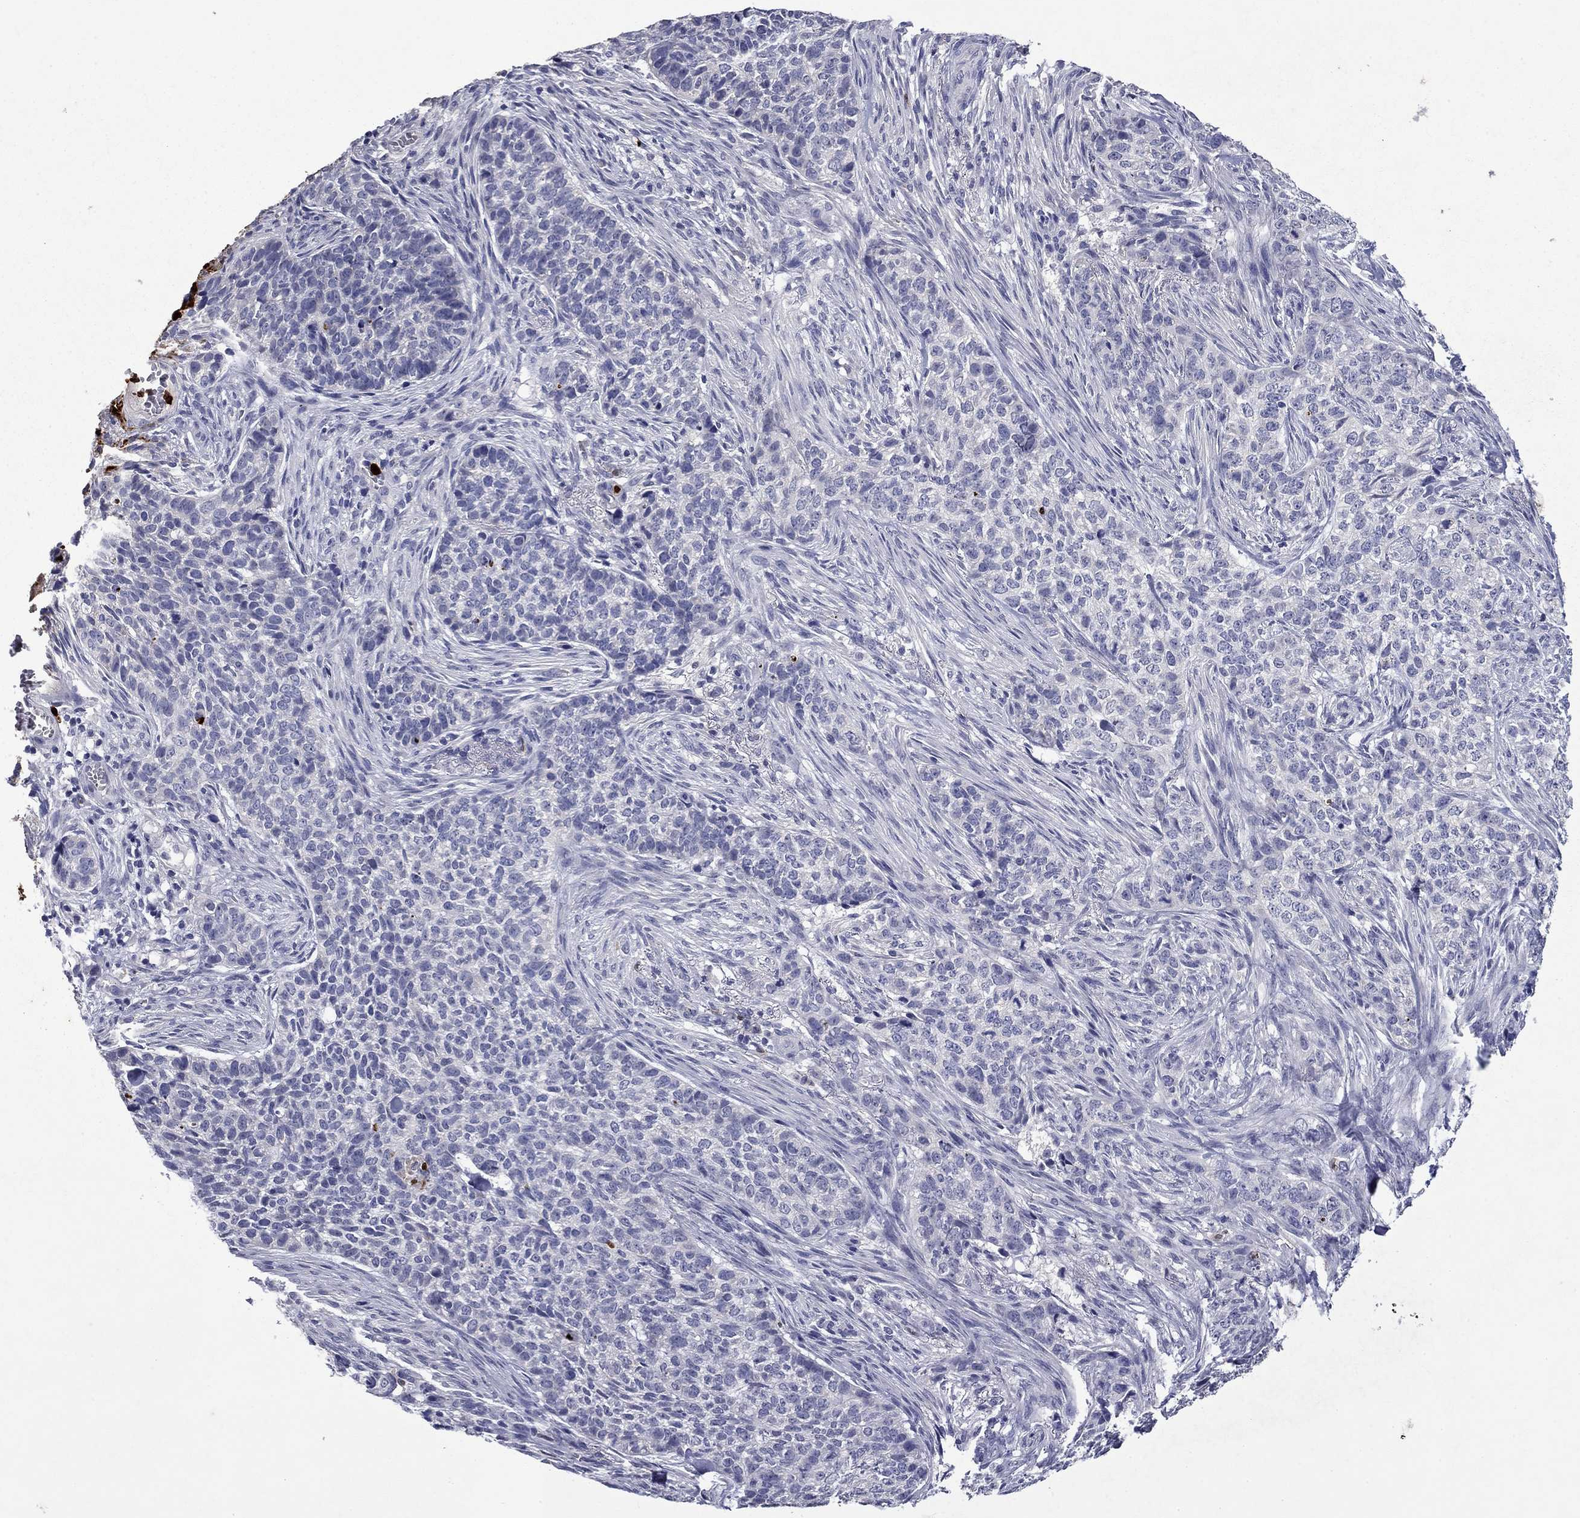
{"staining": {"intensity": "strong", "quantity": "<25%", "location": "cytoplasmic/membranous,nuclear"}, "tissue": "skin cancer", "cell_type": "Tumor cells", "image_type": "cancer", "snomed": [{"axis": "morphology", "description": "Basal cell carcinoma"}, {"axis": "topography", "description": "Skin"}], "caption": "Tumor cells reveal medium levels of strong cytoplasmic/membranous and nuclear expression in about <25% of cells in skin cancer.", "gene": "IRF5", "patient": {"sex": "female", "age": 69}}